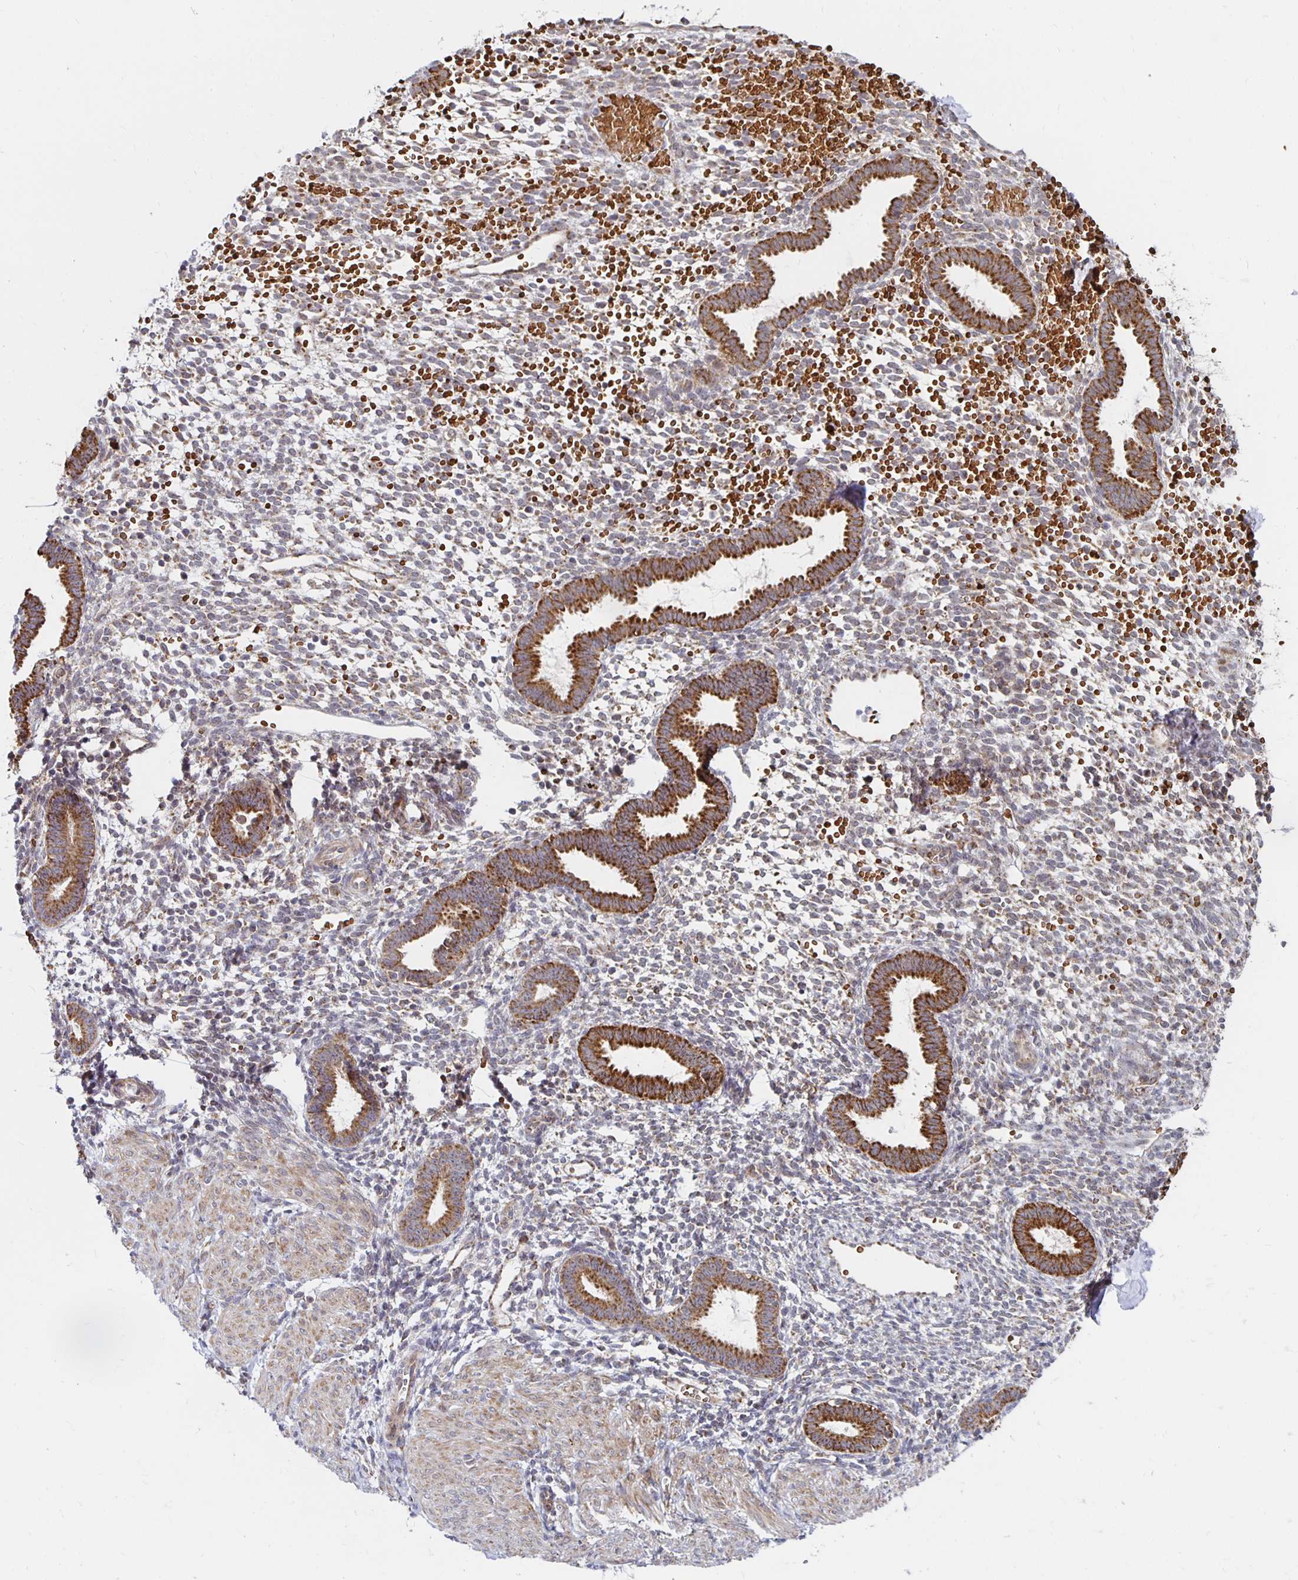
{"staining": {"intensity": "weak", "quantity": "<25%", "location": "cytoplasmic/membranous"}, "tissue": "endometrium", "cell_type": "Cells in endometrial stroma", "image_type": "normal", "snomed": [{"axis": "morphology", "description": "Normal tissue, NOS"}, {"axis": "topography", "description": "Endometrium"}], "caption": "This is an immunohistochemistry photomicrograph of normal endometrium. There is no staining in cells in endometrial stroma.", "gene": "MRPL28", "patient": {"sex": "female", "age": 36}}